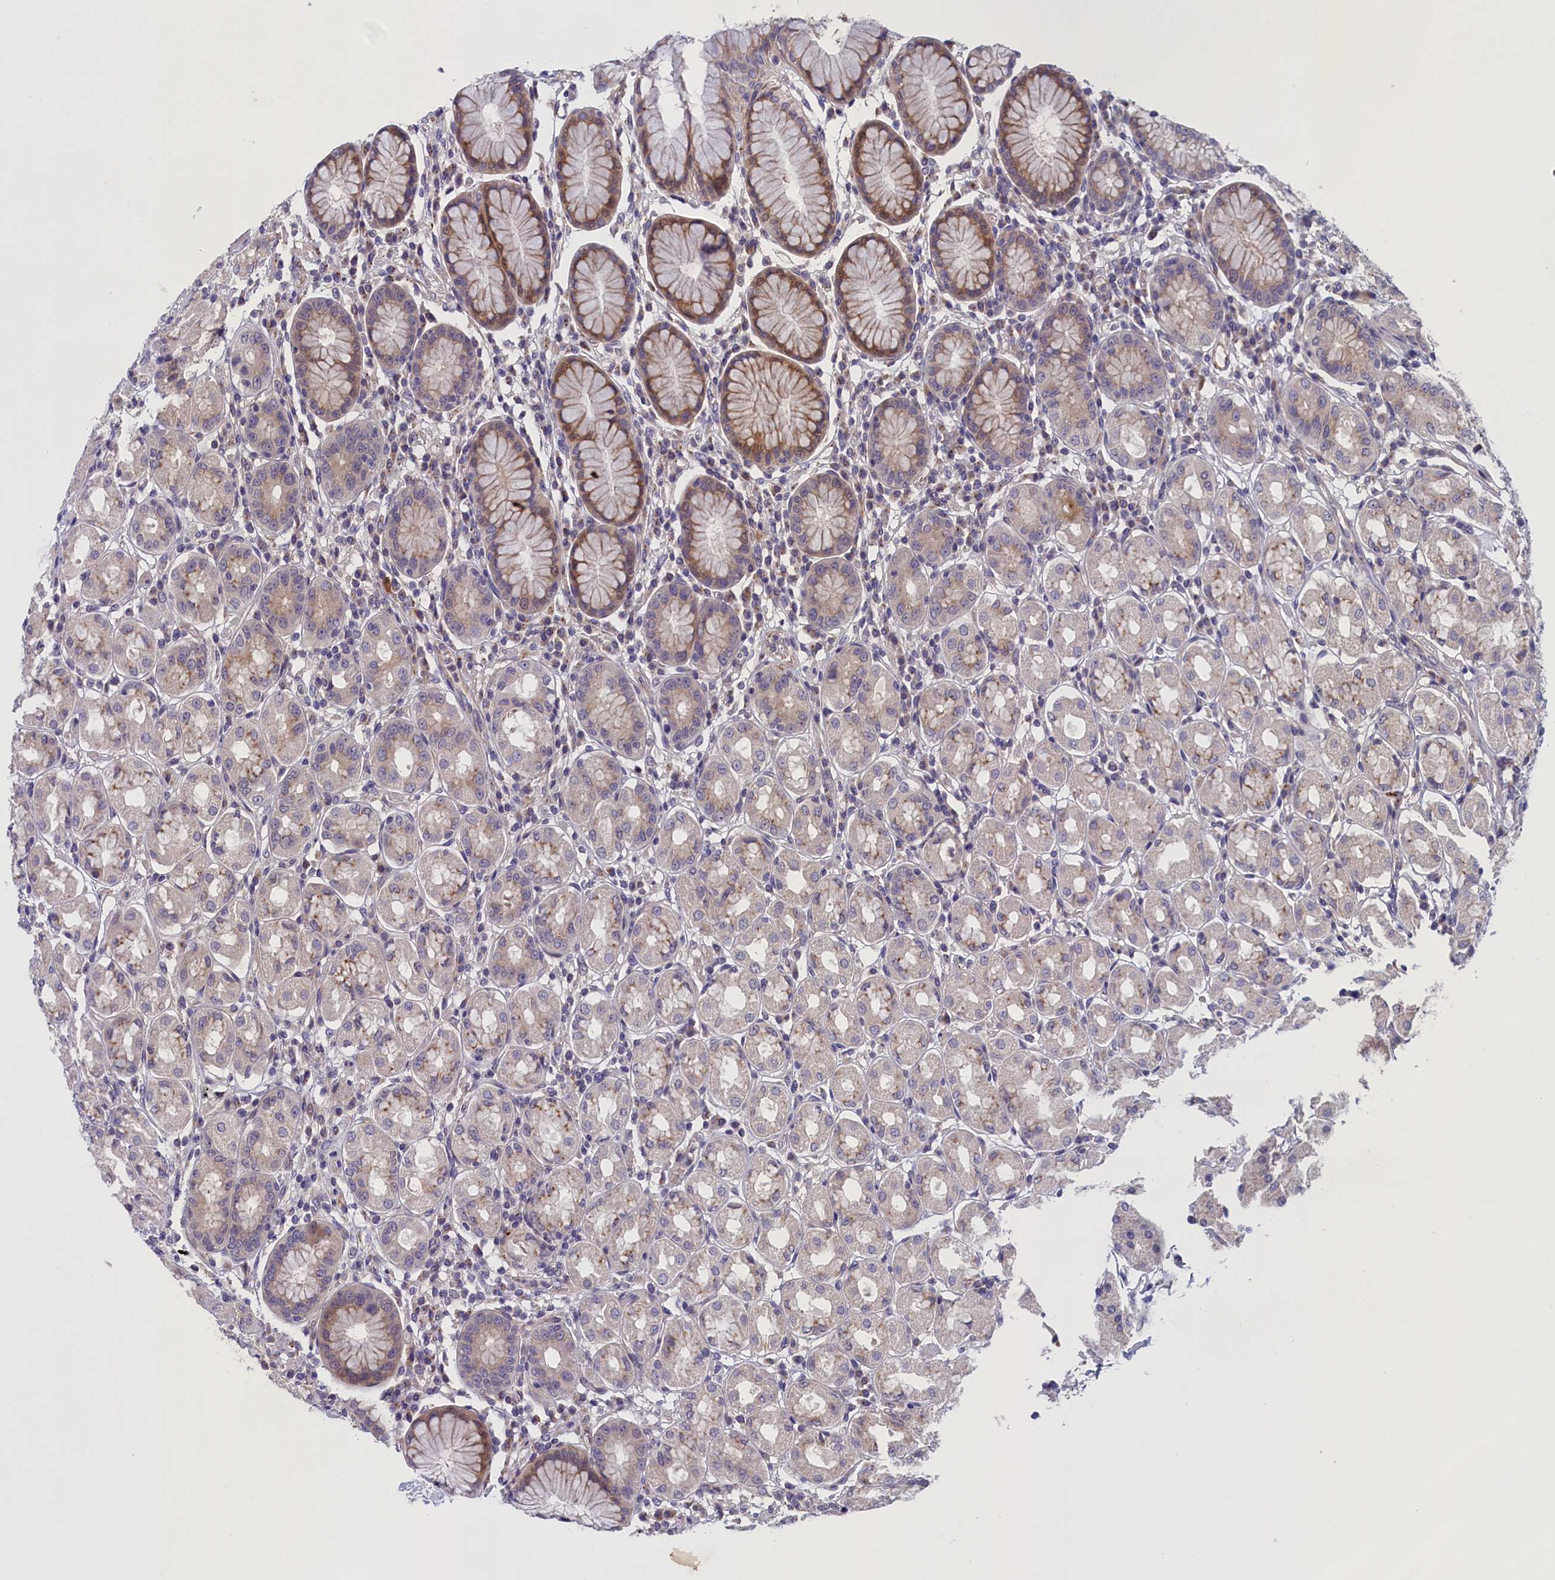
{"staining": {"intensity": "moderate", "quantity": "<25%", "location": "cytoplasmic/membranous"}, "tissue": "stomach", "cell_type": "Glandular cells", "image_type": "normal", "snomed": [{"axis": "morphology", "description": "Normal tissue, NOS"}, {"axis": "topography", "description": "Stomach"}, {"axis": "topography", "description": "Stomach, lower"}], "caption": "Benign stomach was stained to show a protein in brown. There is low levels of moderate cytoplasmic/membranous expression in about <25% of glandular cells. (Stains: DAB (3,3'-diaminobenzidine) in brown, nuclei in blue, Microscopy: brightfield microscopy at high magnification).", "gene": "IGFALS", "patient": {"sex": "female", "age": 56}}